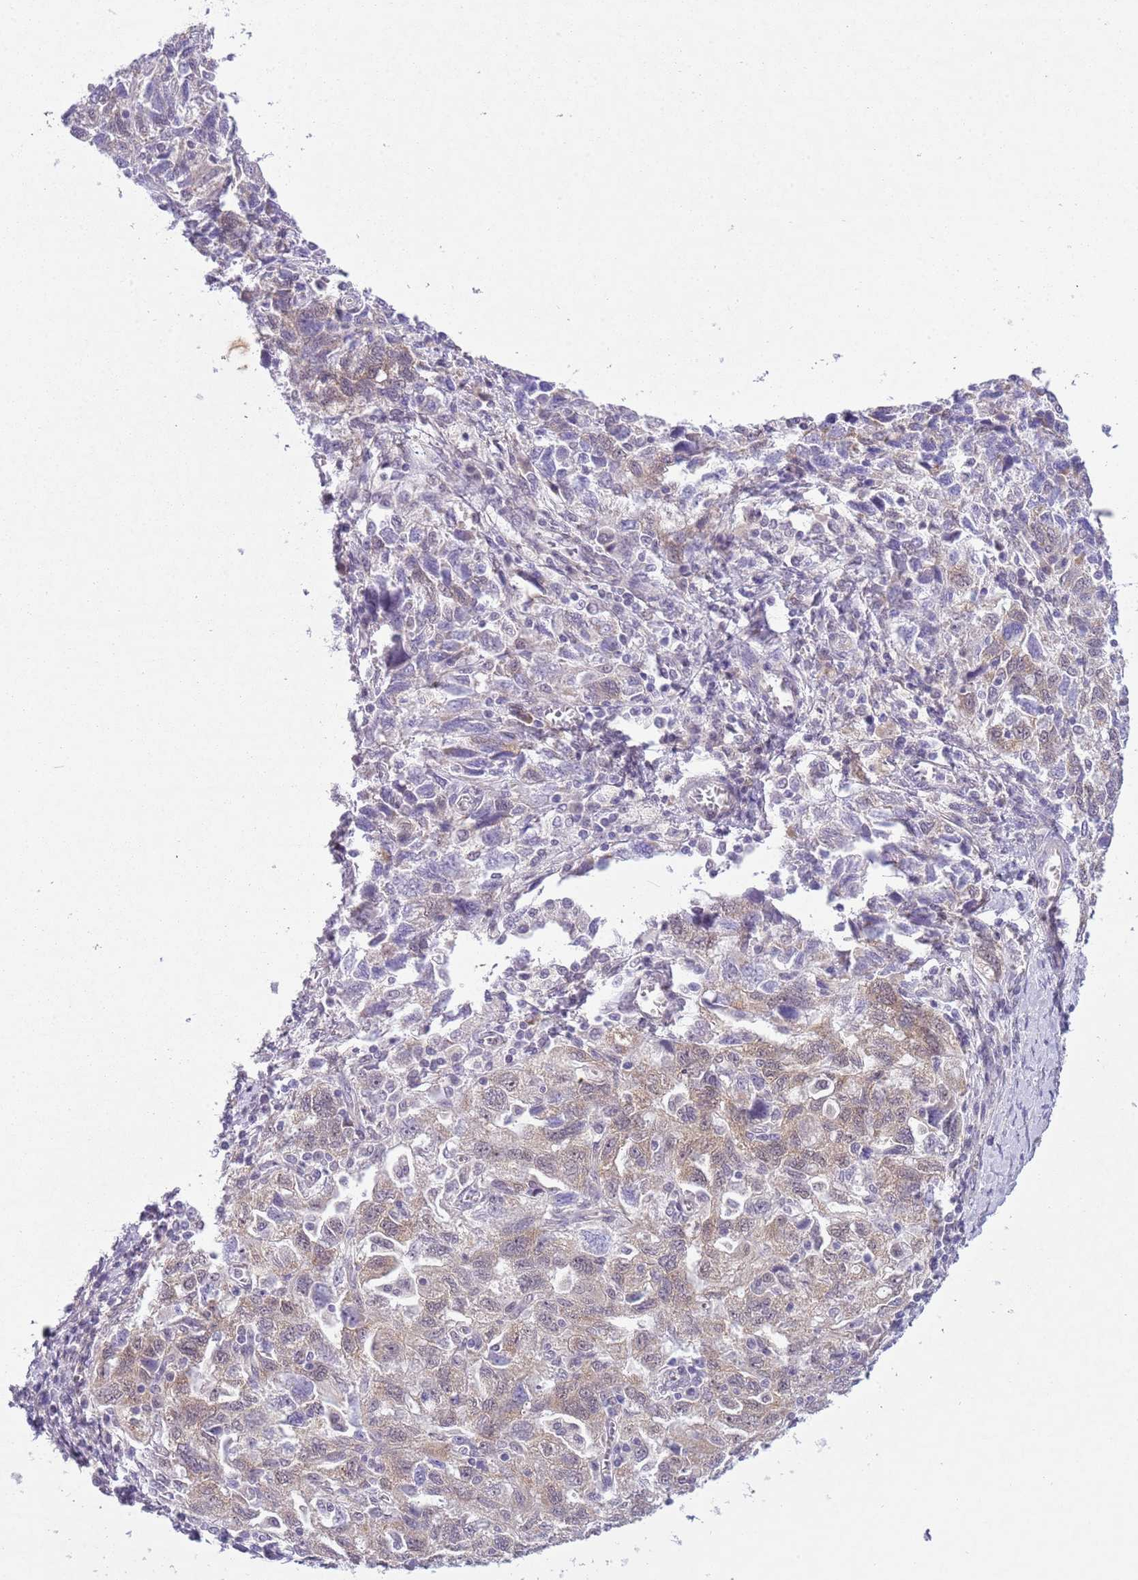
{"staining": {"intensity": "weak", "quantity": "25%-75%", "location": "cytoplasmic/membranous"}, "tissue": "ovarian cancer", "cell_type": "Tumor cells", "image_type": "cancer", "snomed": [{"axis": "morphology", "description": "Carcinoma, NOS"}, {"axis": "morphology", "description": "Cystadenocarcinoma, serous, NOS"}, {"axis": "topography", "description": "Ovary"}], "caption": "IHC photomicrograph of neoplastic tissue: human ovarian serous cystadenocarcinoma stained using IHC exhibits low levels of weak protein expression localized specifically in the cytoplasmic/membranous of tumor cells, appearing as a cytoplasmic/membranous brown color.", "gene": "FAM120C", "patient": {"sex": "female", "age": 69}}